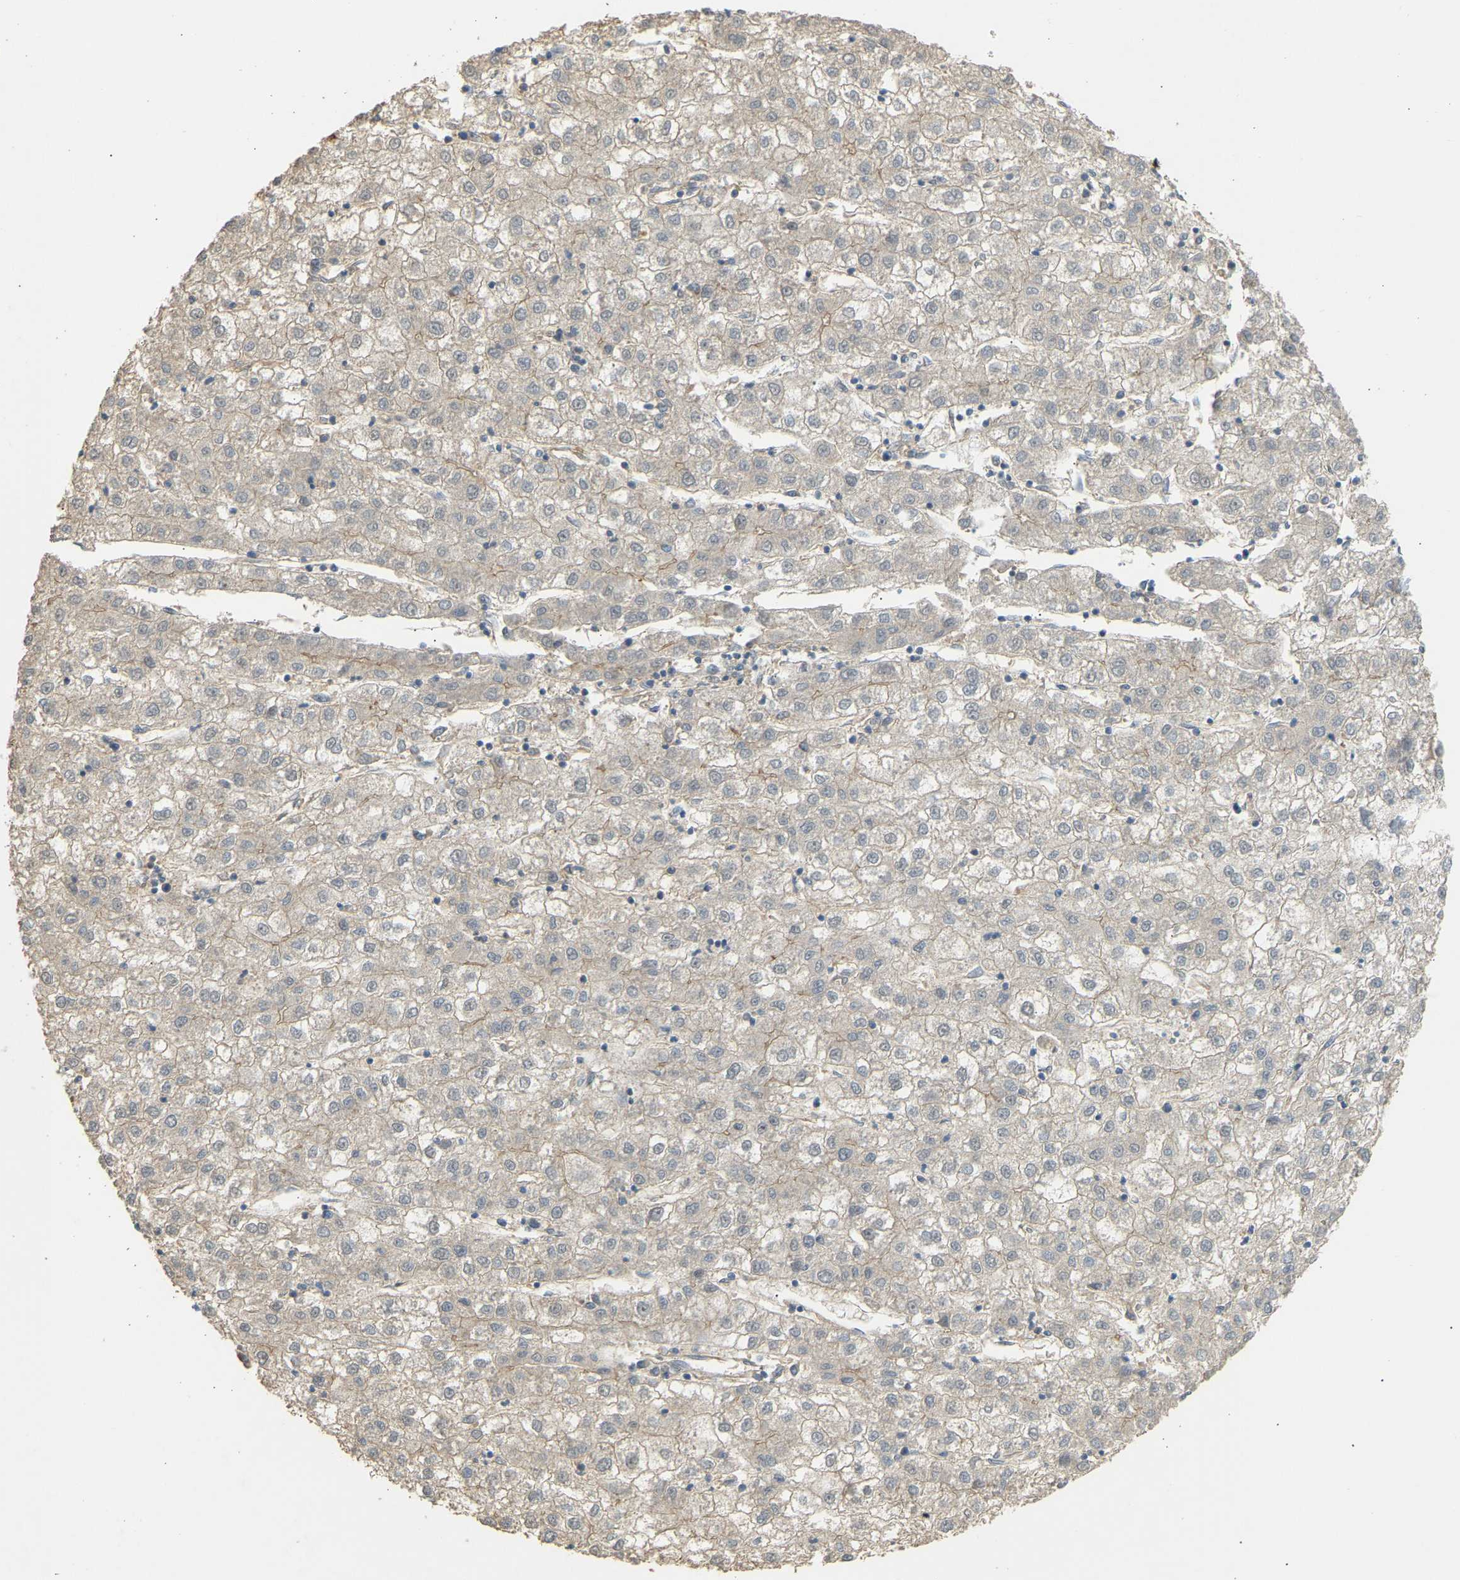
{"staining": {"intensity": "weak", "quantity": "25%-75%", "location": "cytoplasmic/membranous"}, "tissue": "liver cancer", "cell_type": "Tumor cells", "image_type": "cancer", "snomed": [{"axis": "morphology", "description": "Carcinoma, Hepatocellular, NOS"}, {"axis": "topography", "description": "Liver"}], "caption": "Immunohistochemistry (IHC) (DAB) staining of human hepatocellular carcinoma (liver) demonstrates weak cytoplasmic/membranous protein expression in approximately 25%-75% of tumor cells.", "gene": "RGL1", "patient": {"sex": "male", "age": 72}}